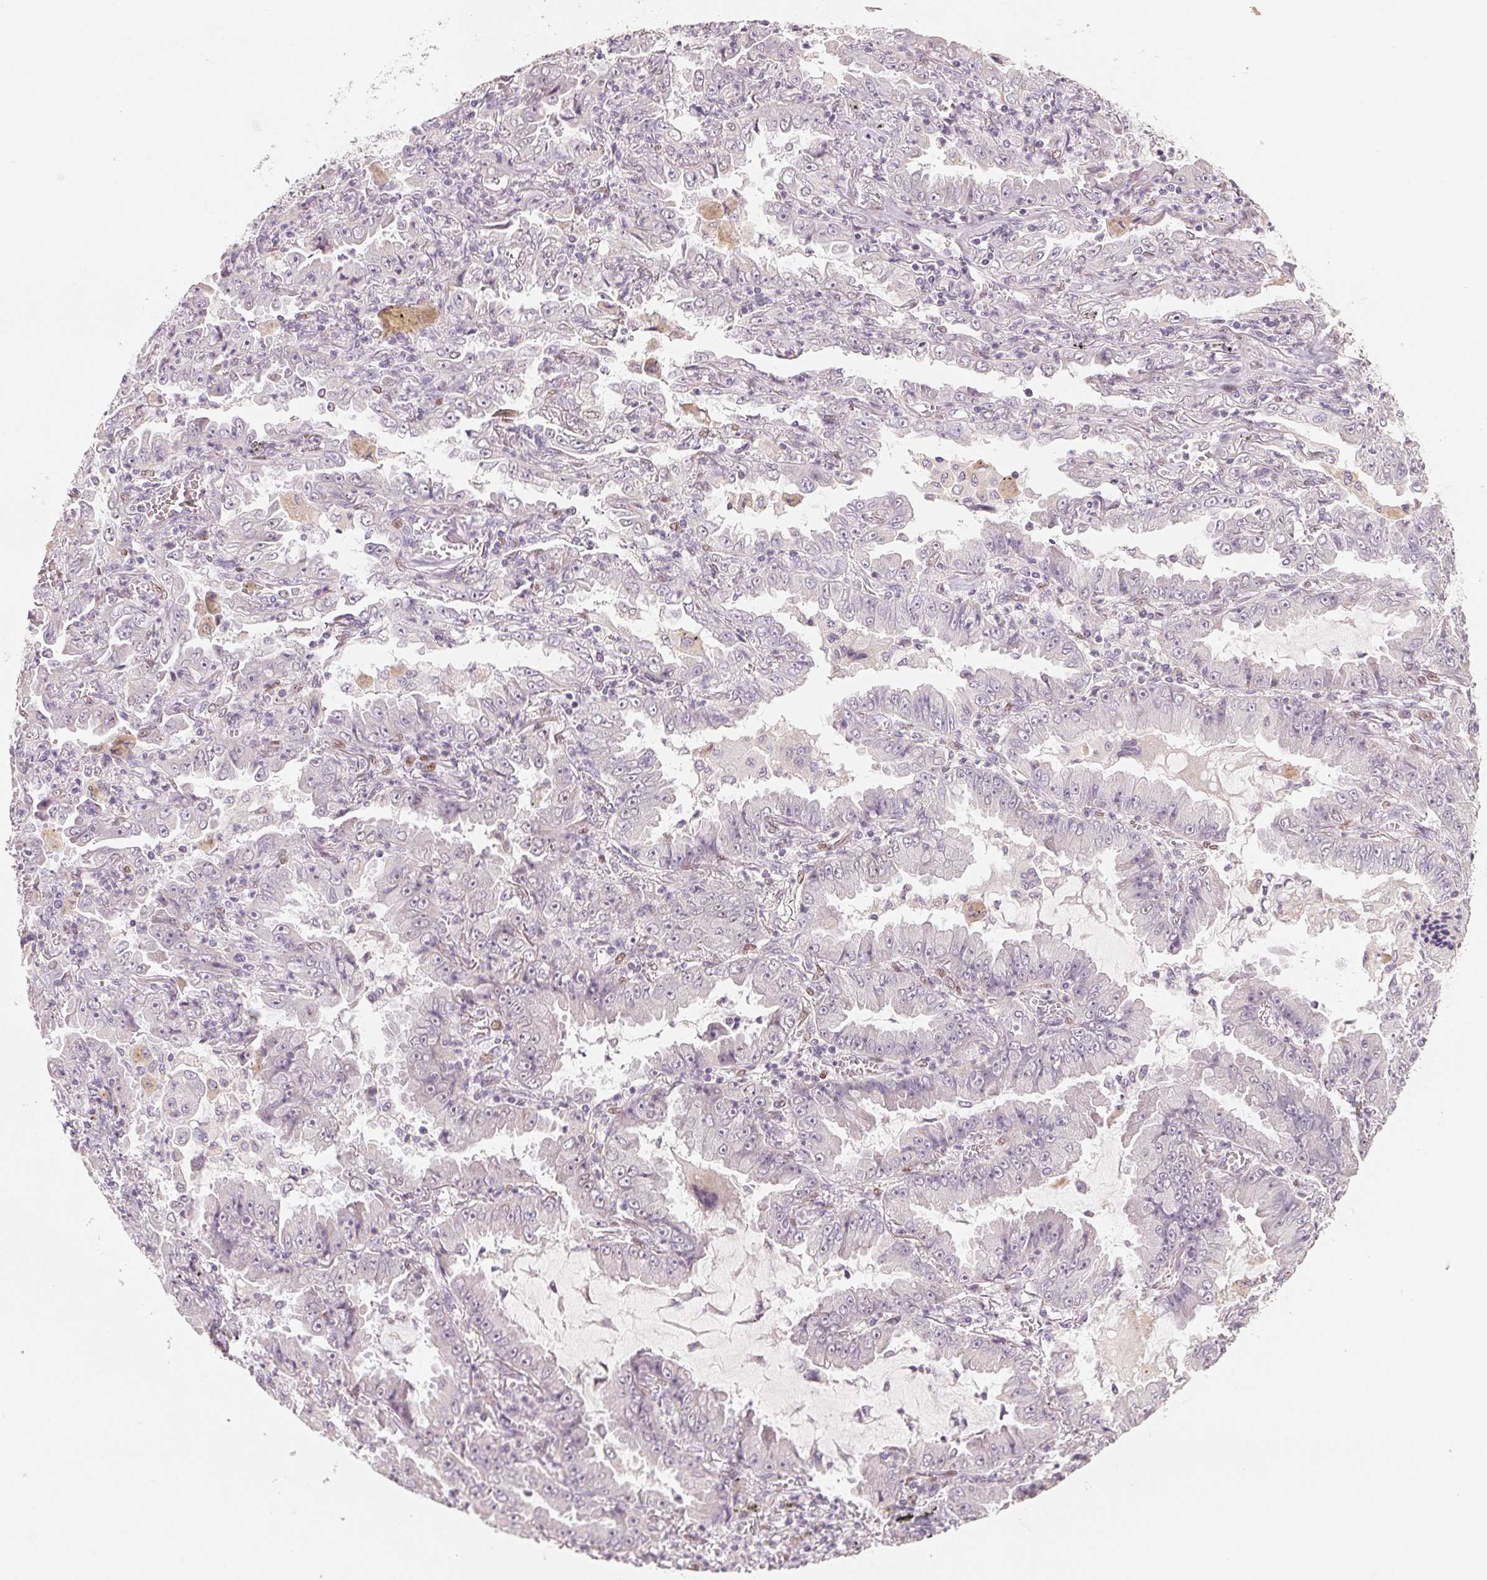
{"staining": {"intensity": "negative", "quantity": "none", "location": "none"}, "tissue": "lung cancer", "cell_type": "Tumor cells", "image_type": "cancer", "snomed": [{"axis": "morphology", "description": "Adenocarcinoma, NOS"}, {"axis": "topography", "description": "Lung"}], "caption": "The photomicrograph demonstrates no significant staining in tumor cells of lung adenocarcinoma.", "gene": "SMARCD3", "patient": {"sex": "female", "age": 52}}